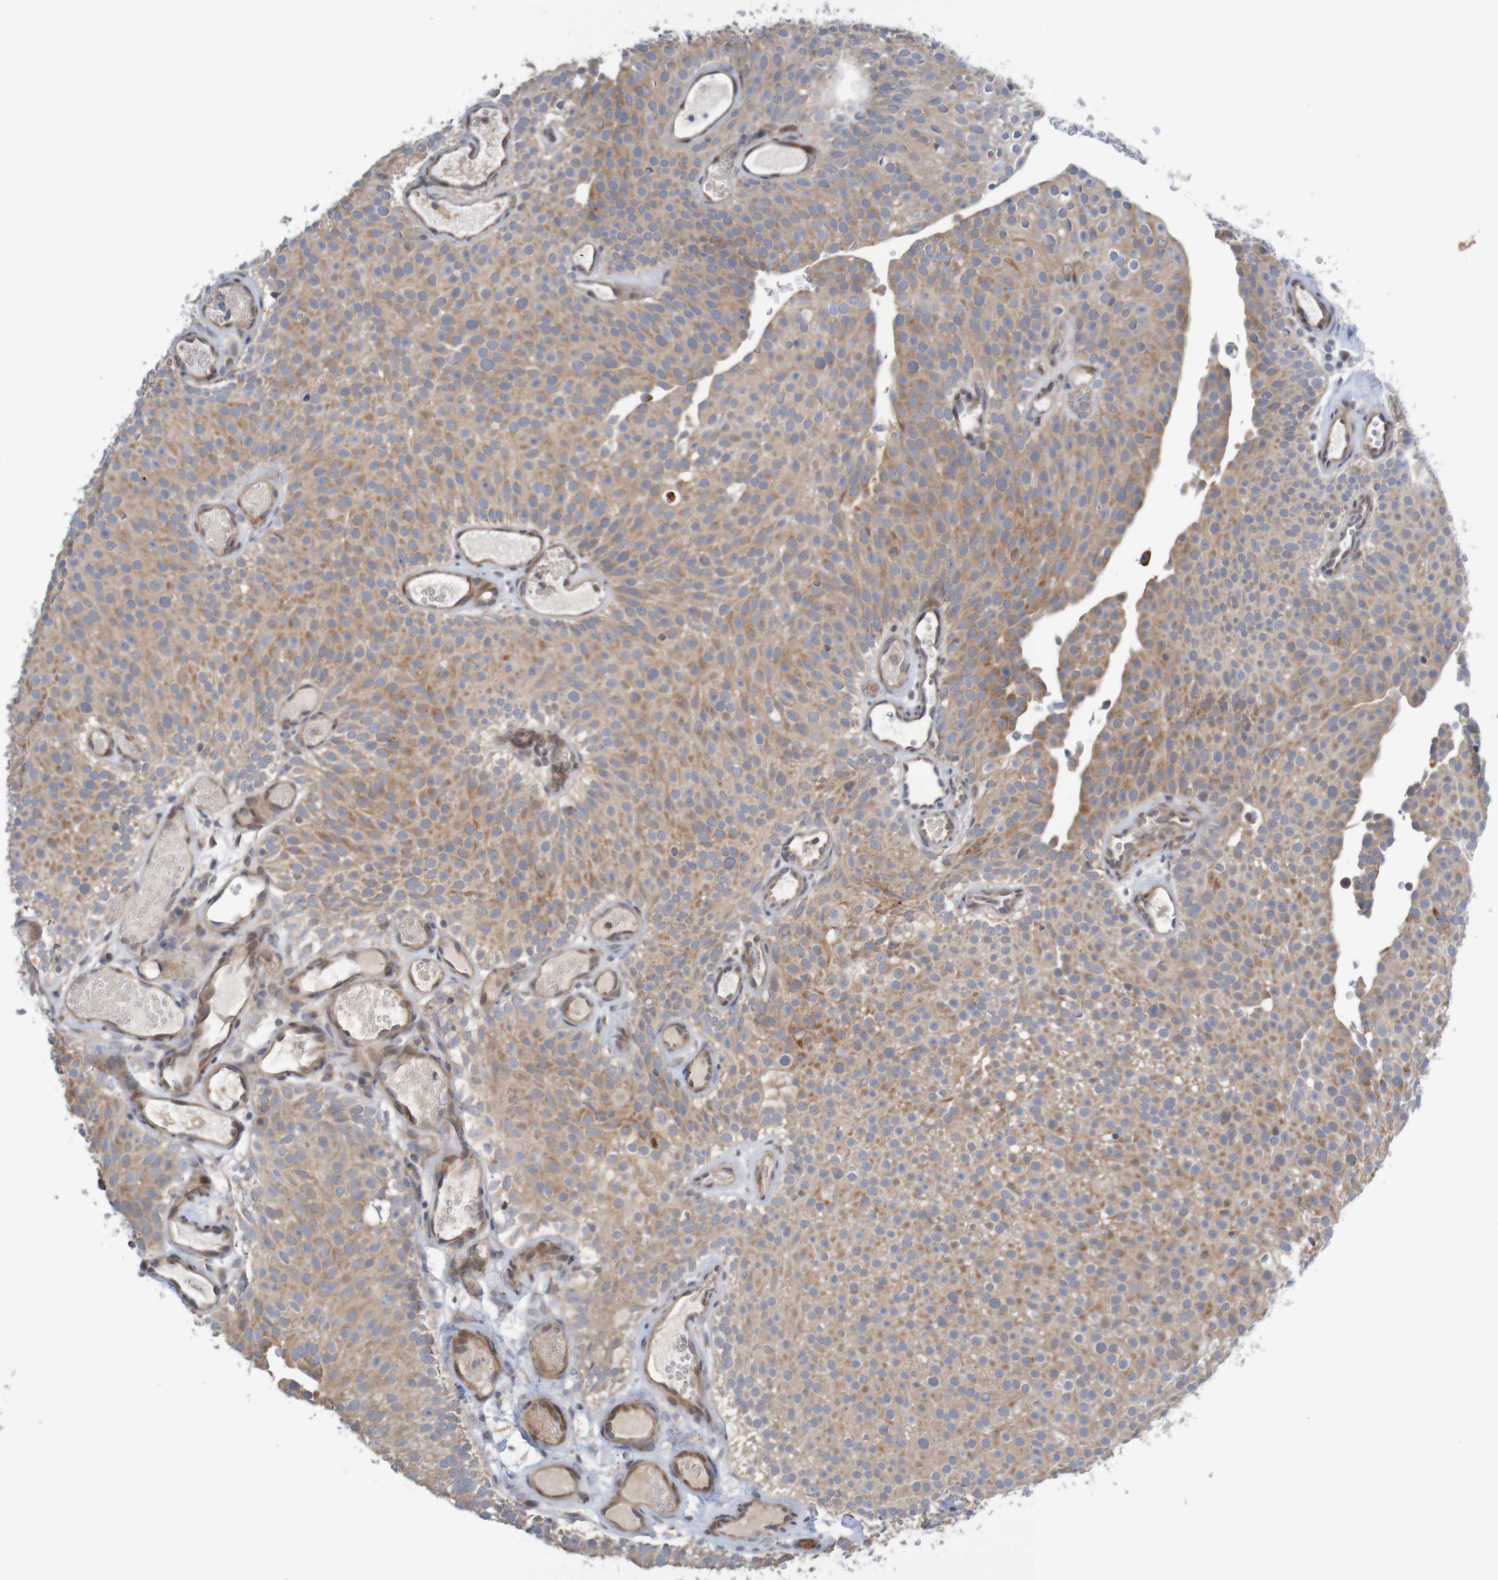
{"staining": {"intensity": "moderate", "quantity": ">75%", "location": "cytoplasmic/membranous"}, "tissue": "urothelial cancer", "cell_type": "Tumor cells", "image_type": "cancer", "snomed": [{"axis": "morphology", "description": "Urothelial carcinoma, Low grade"}, {"axis": "topography", "description": "Urinary bladder"}], "caption": "About >75% of tumor cells in human low-grade urothelial carcinoma demonstrate moderate cytoplasmic/membranous protein expression as visualized by brown immunohistochemical staining.", "gene": "ANKK1", "patient": {"sex": "male", "age": 78}}